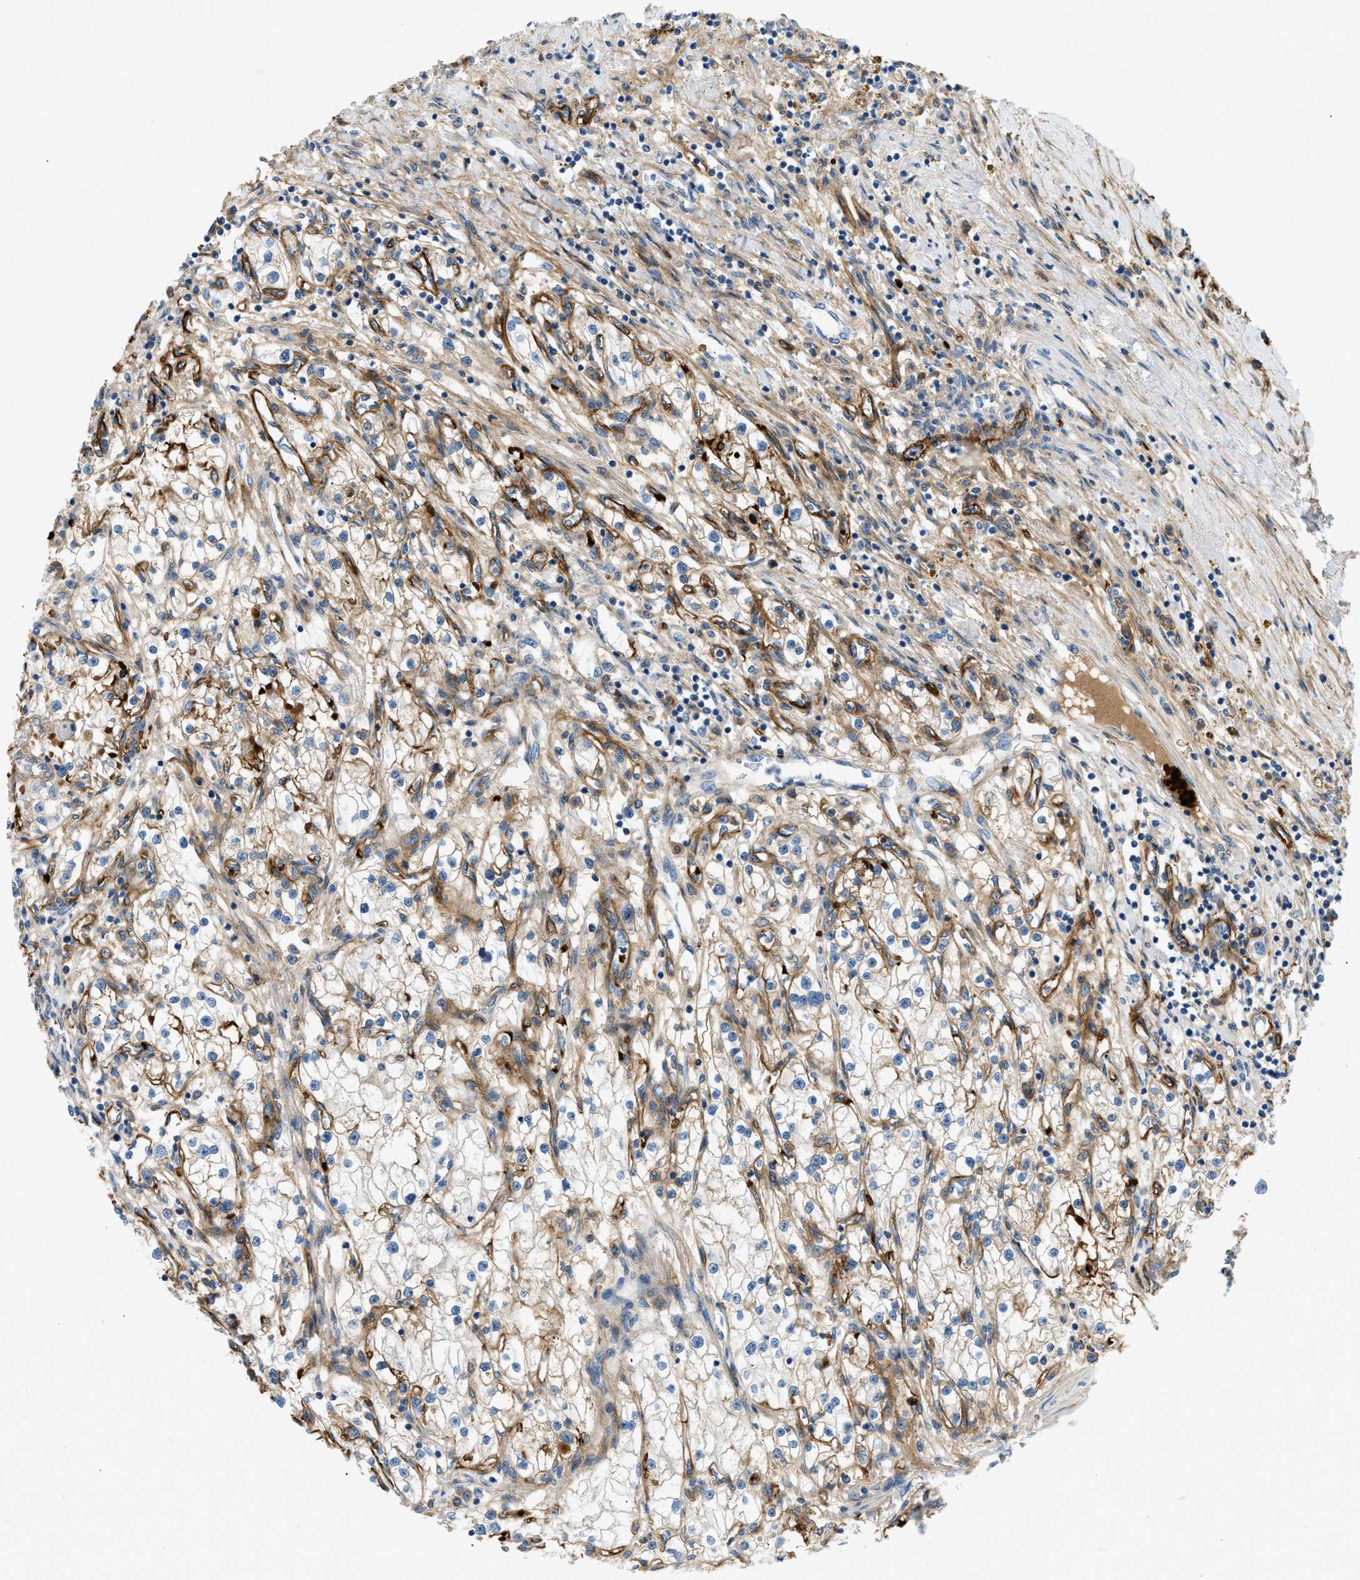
{"staining": {"intensity": "moderate", "quantity": "25%-75%", "location": "cytoplasmic/membranous"}, "tissue": "renal cancer", "cell_type": "Tumor cells", "image_type": "cancer", "snomed": [{"axis": "morphology", "description": "Adenocarcinoma, NOS"}, {"axis": "topography", "description": "Kidney"}], "caption": "A brown stain labels moderate cytoplasmic/membranous expression of a protein in human renal cancer tumor cells.", "gene": "COL15A1", "patient": {"sex": "male", "age": 68}}